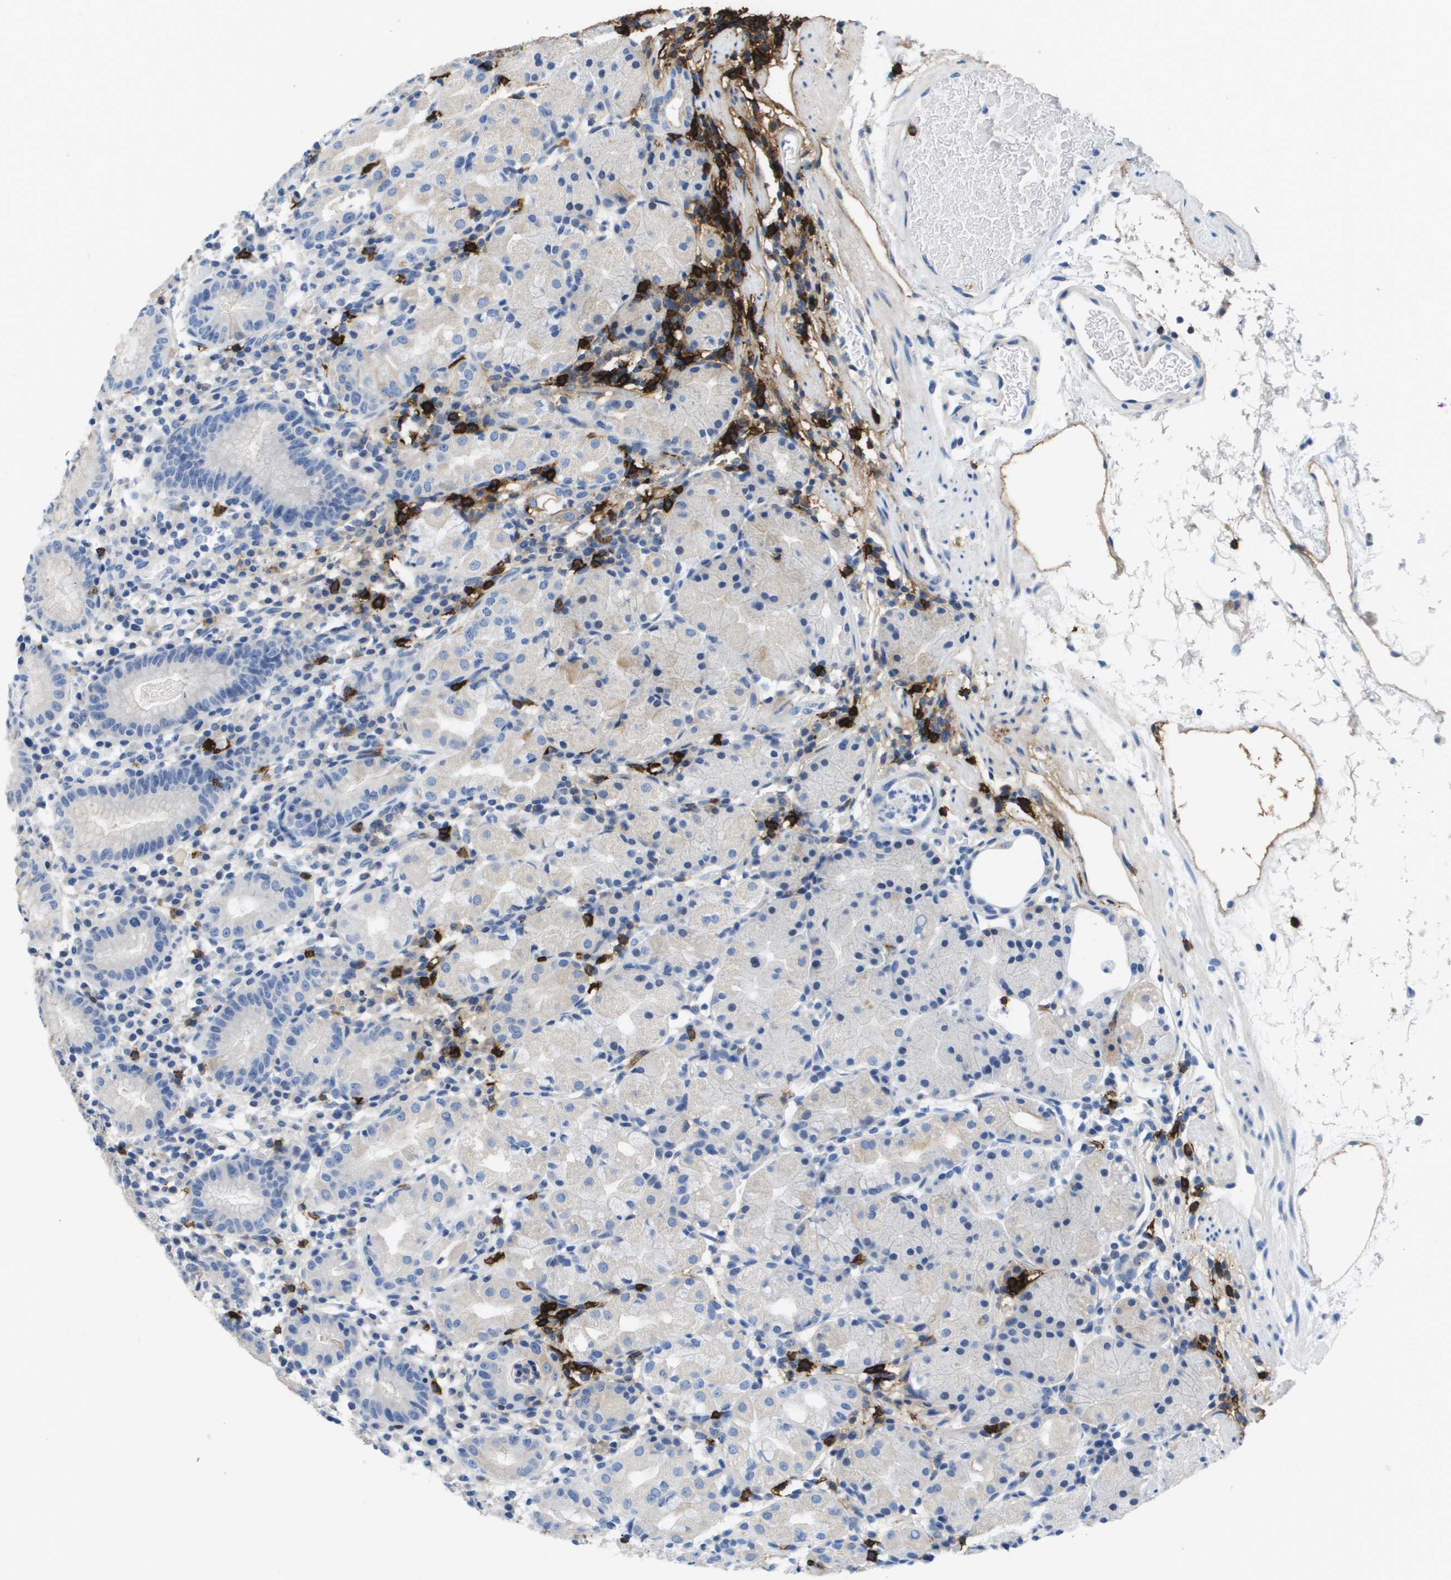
{"staining": {"intensity": "negative", "quantity": "none", "location": "none"}, "tissue": "stomach", "cell_type": "Glandular cells", "image_type": "normal", "snomed": [{"axis": "morphology", "description": "Normal tissue, NOS"}, {"axis": "topography", "description": "Stomach"}, {"axis": "topography", "description": "Stomach, lower"}], "caption": "Image shows no protein expression in glandular cells of benign stomach.", "gene": "MS4A1", "patient": {"sex": "female", "age": 75}}